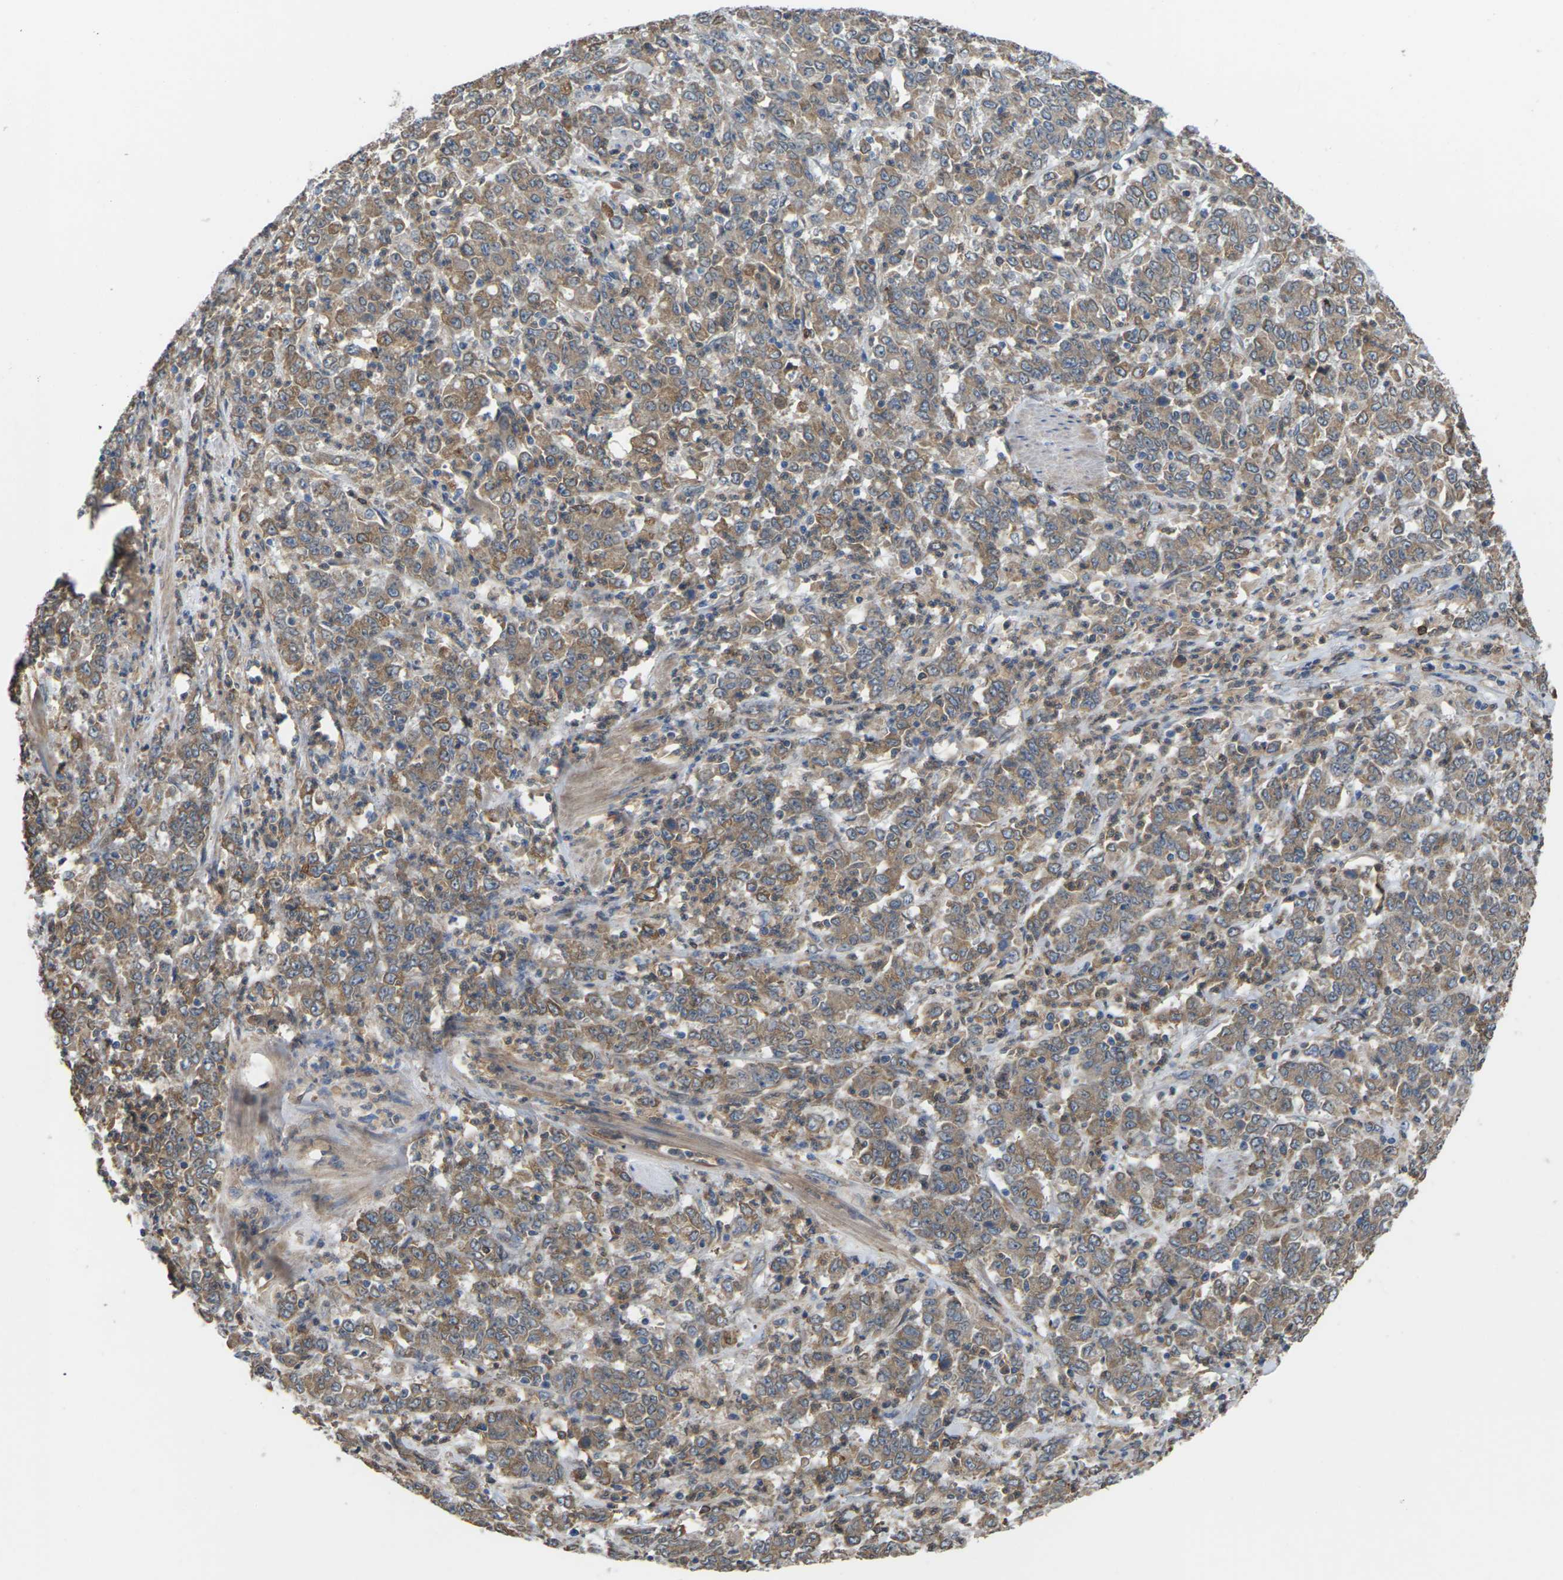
{"staining": {"intensity": "moderate", "quantity": ">75%", "location": "cytoplasmic/membranous"}, "tissue": "stomach cancer", "cell_type": "Tumor cells", "image_type": "cancer", "snomed": [{"axis": "morphology", "description": "Adenocarcinoma, NOS"}, {"axis": "topography", "description": "Stomach, lower"}], "caption": "A medium amount of moderate cytoplasmic/membranous expression is appreciated in approximately >75% of tumor cells in stomach cancer tissue.", "gene": "TIAM1", "patient": {"sex": "female", "age": 71}}